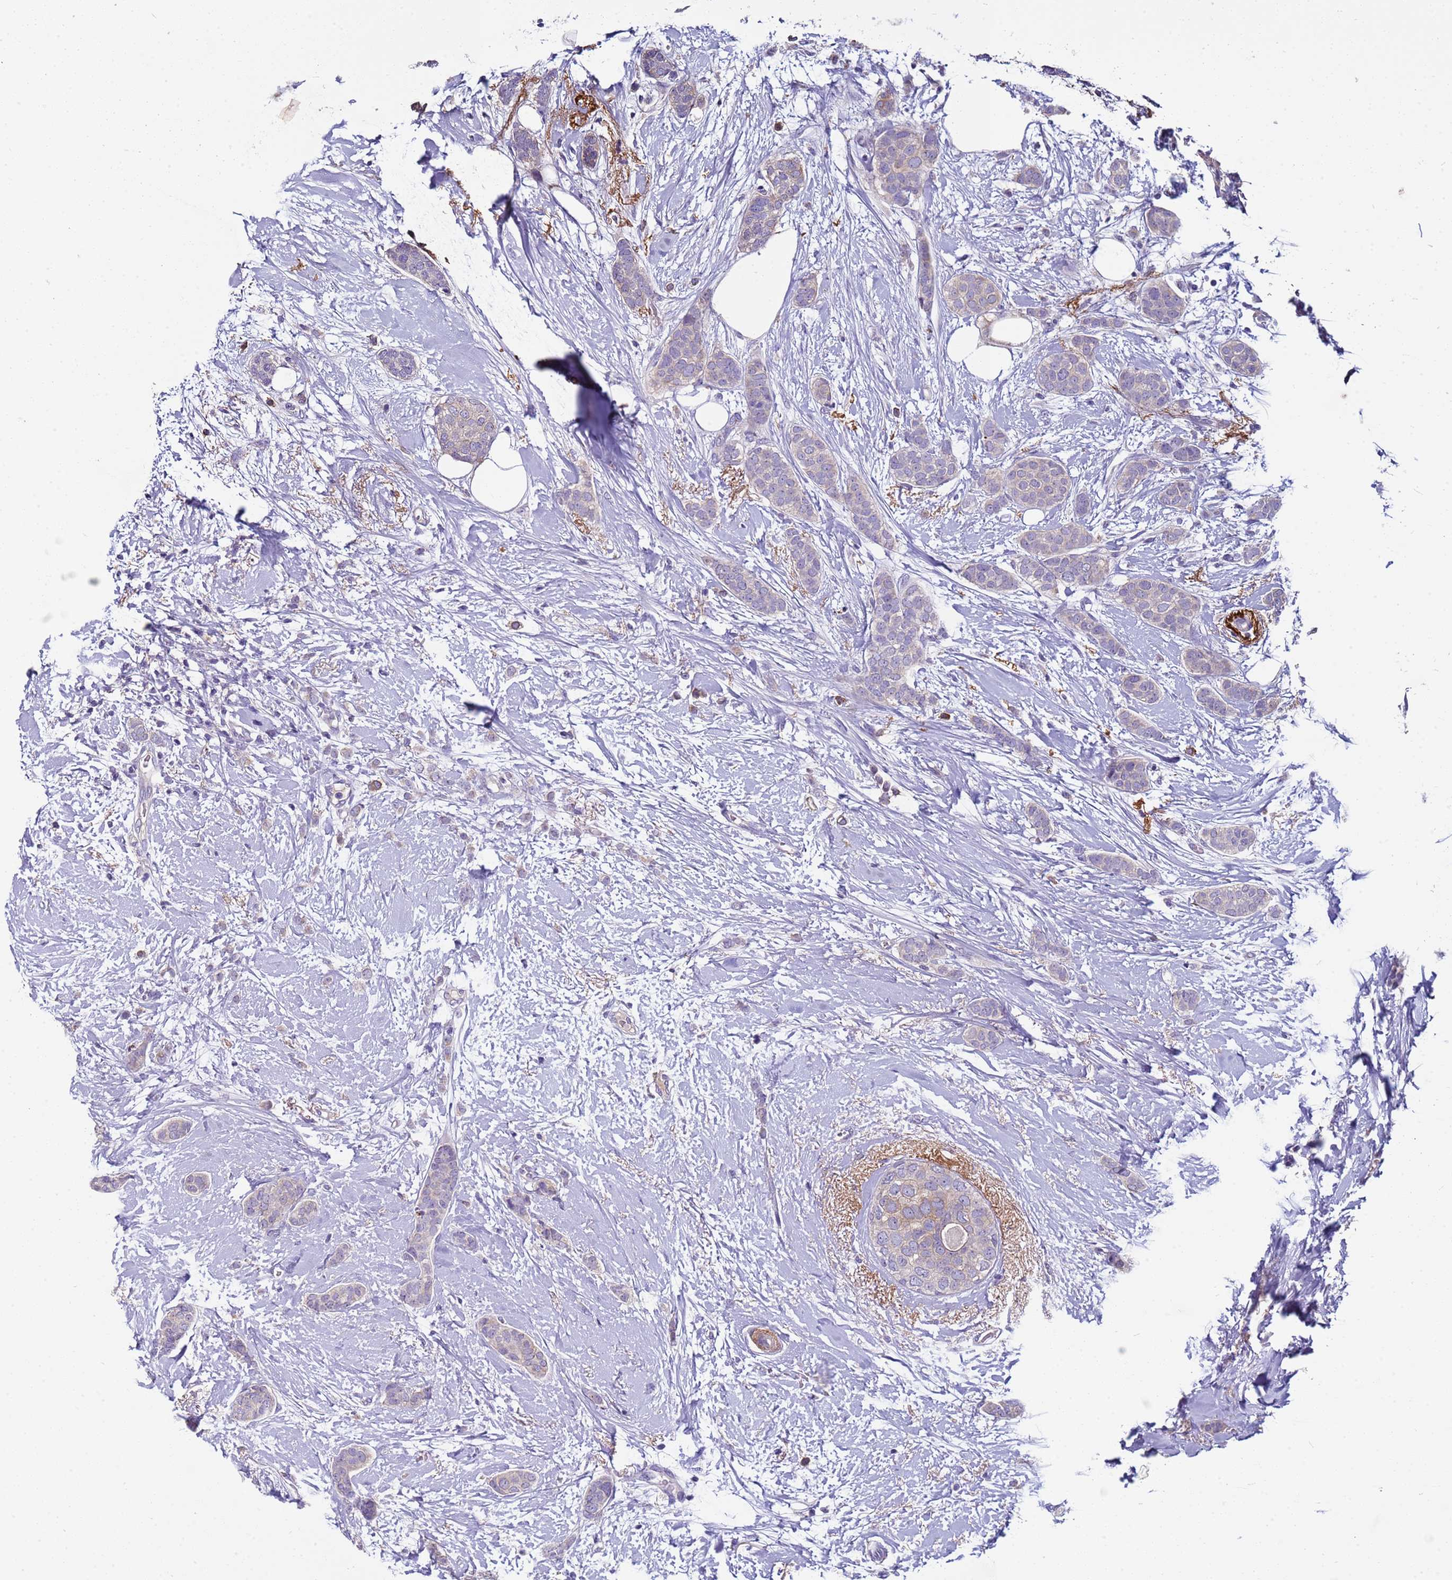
{"staining": {"intensity": "weak", "quantity": "<25%", "location": "cytoplasmic/membranous"}, "tissue": "breast cancer", "cell_type": "Tumor cells", "image_type": "cancer", "snomed": [{"axis": "morphology", "description": "Duct carcinoma"}, {"axis": "topography", "description": "Breast"}], "caption": "Tumor cells are negative for protein expression in human breast intraductal carcinoma.", "gene": "TRIM51", "patient": {"sex": "female", "age": 72}}